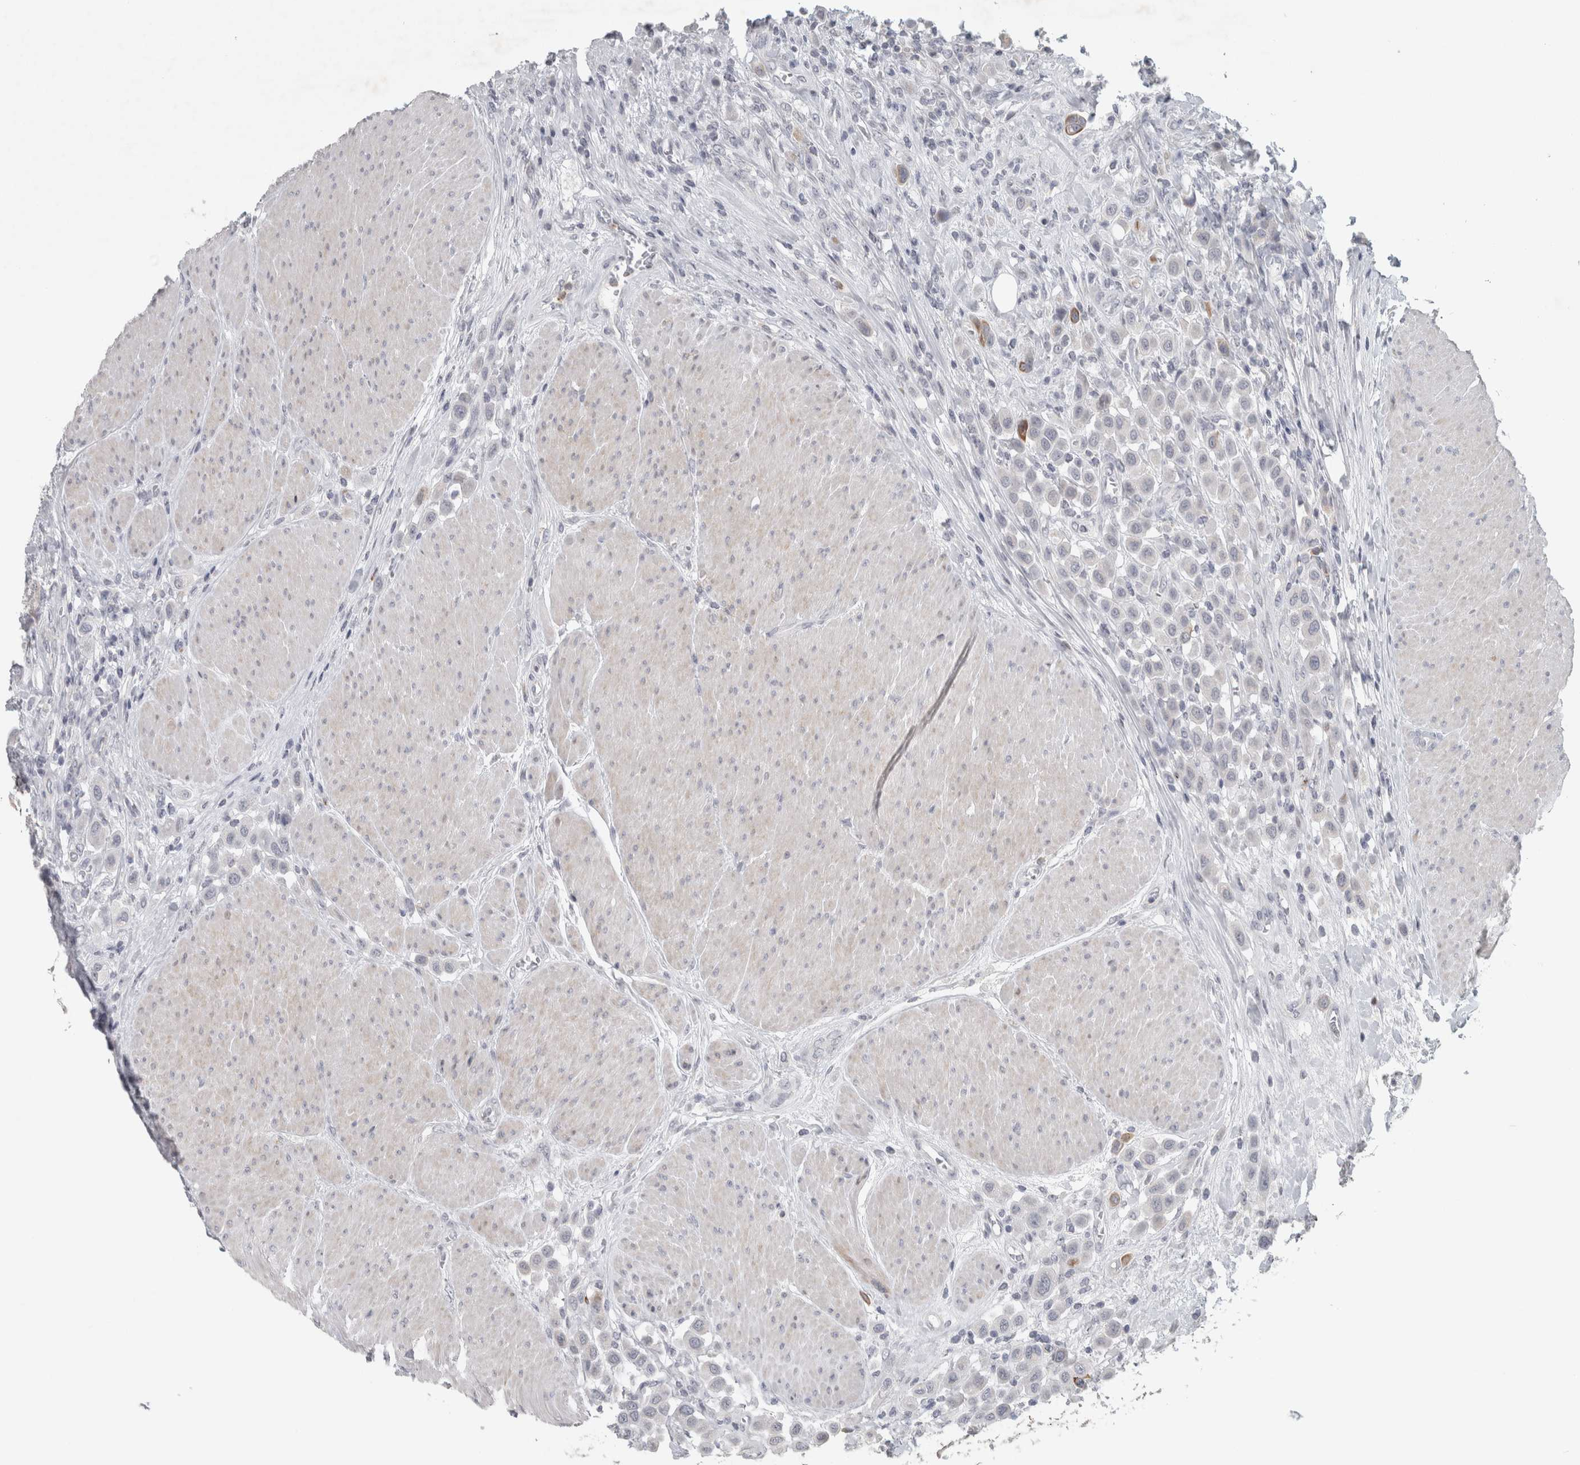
{"staining": {"intensity": "moderate", "quantity": "<25%", "location": "cytoplasmic/membranous"}, "tissue": "urothelial cancer", "cell_type": "Tumor cells", "image_type": "cancer", "snomed": [{"axis": "morphology", "description": "Urothelial carcinoma, High grade"}, {"axis": "topography", "description": "Urinary bladder"}], "caption": "Urothelial carcinoma (high-grade) tissue reveals moderate cytoplasmic/membranous expression in about <25% of tumor cells, visualized by immunohistochemistry.", "gene": "PTPRN2", "patient": {"sex": "male", "age": 50}}